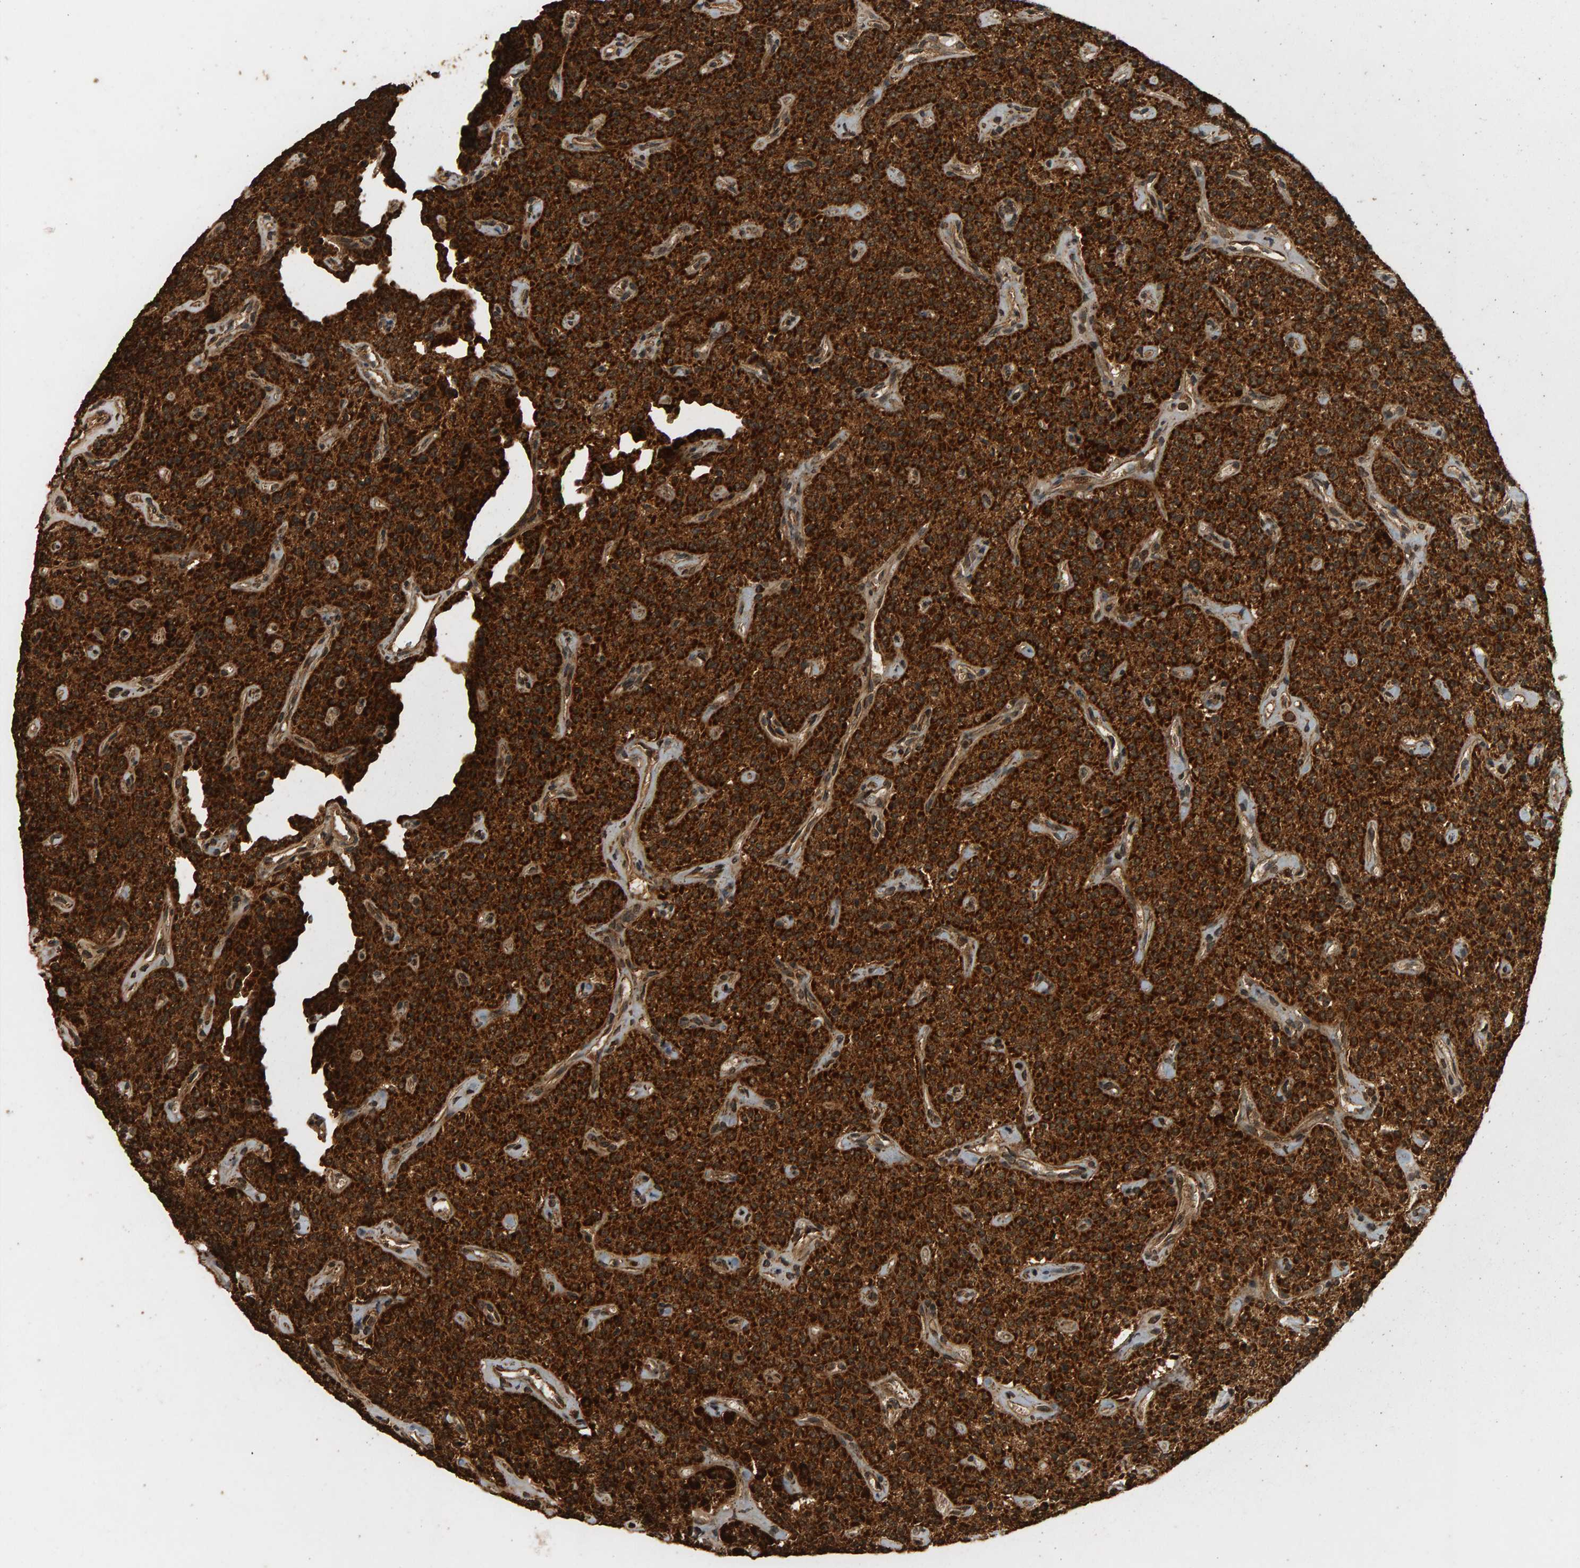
{"staining": {"intensity": "strong", "quantity": ">75%", "location": "cytoplasmic/membranous"}, "tissue": "parathyroid gland", "cell_type": "Glandular cells", "image_type": "normal", "snomed": [{"axis": "morphology", "description": "Normal tissue, NOS"}, {"axis": "topography", "description": "Parathyroid gland"}], "caption": "The micrograph exhibits staining of benign parathyroid gland, revealing strong cytoplasmic/membranous protein expression (brown color) within glandular cells.", "gene": "GSTK1", "patient": {"sex": "male", "age": 46}}